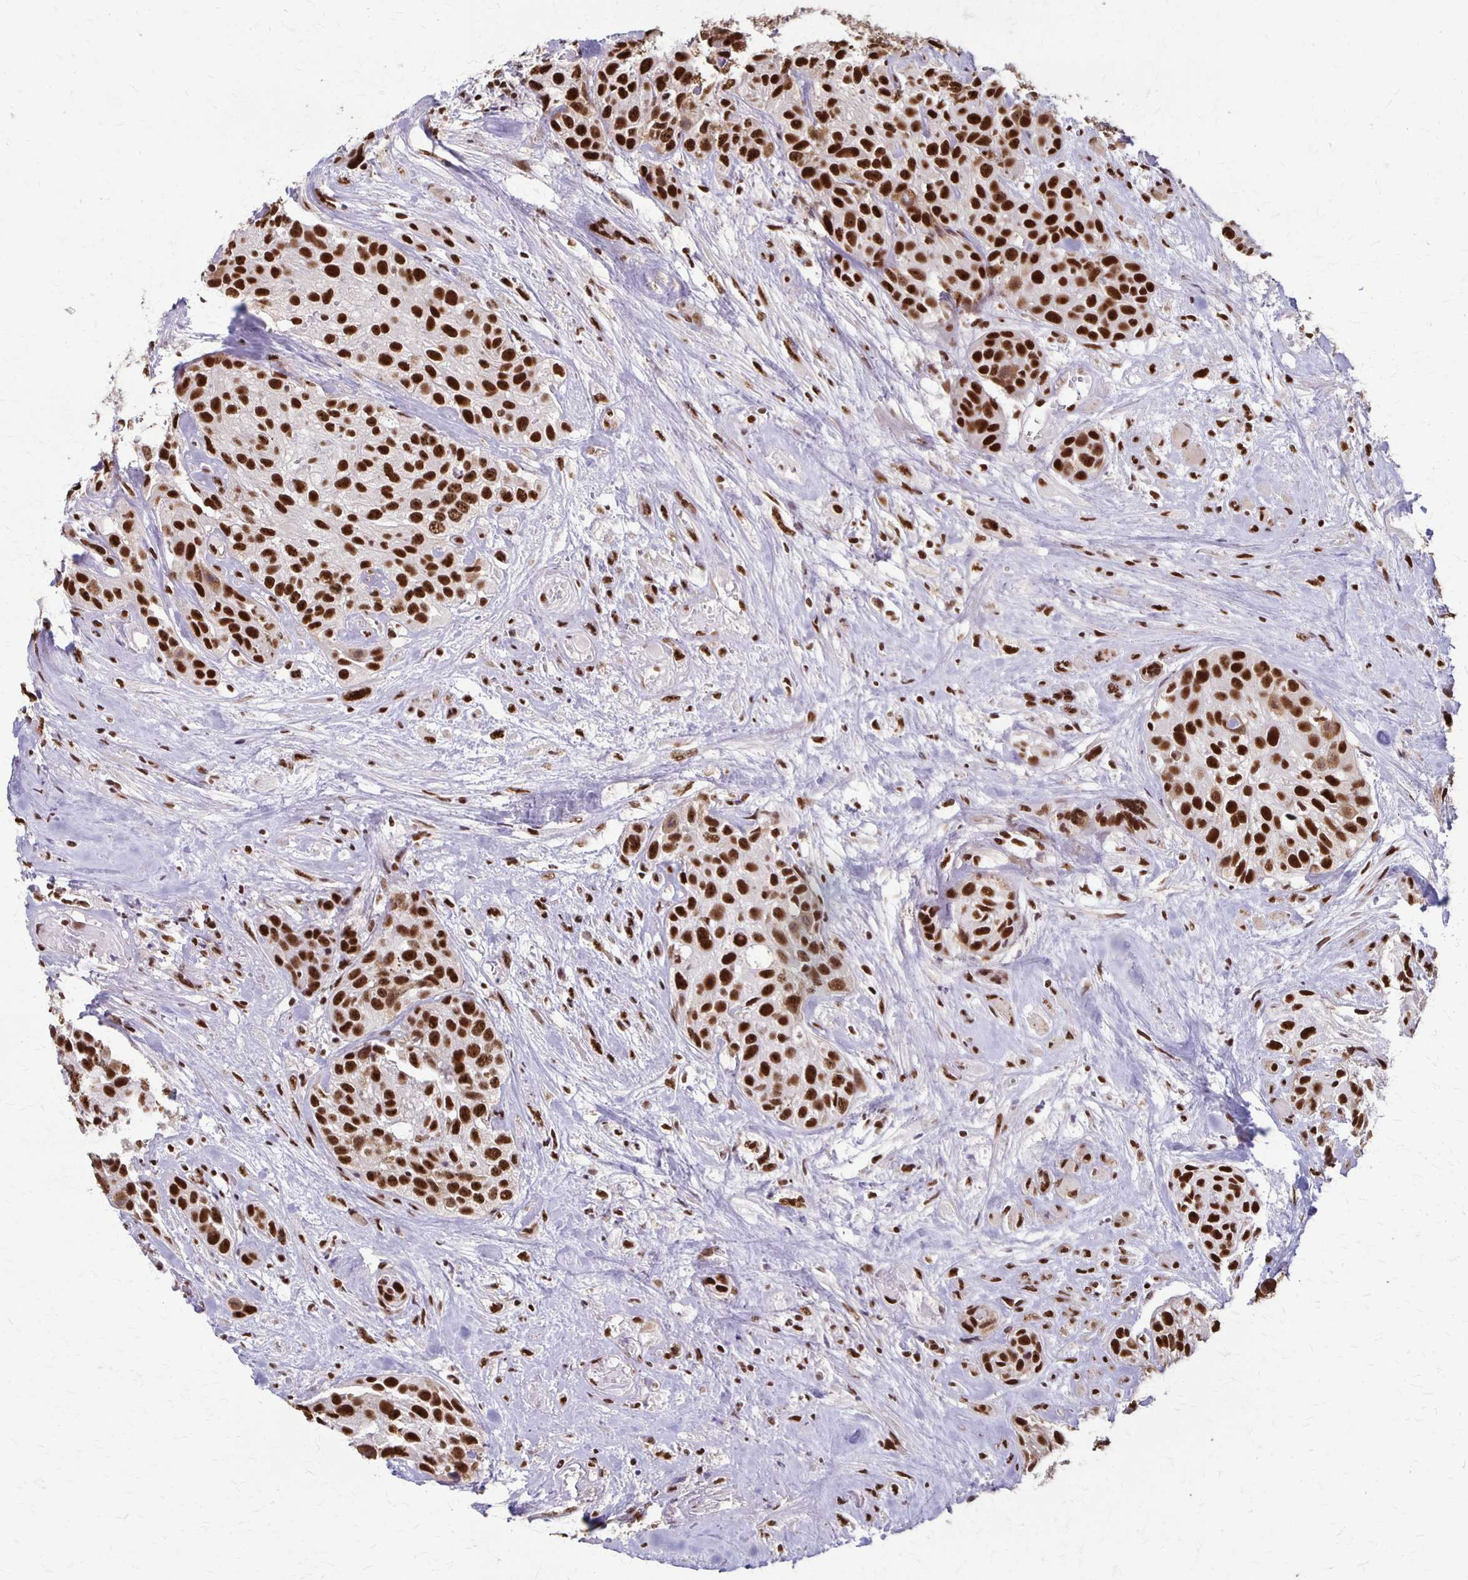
{"staining": {"intensity": "strong", "quantity": ">75%", "location": "nuclear"}, "tissue": "head and neck cancer", "cell_type": "Tumor cells", "image_type": "cancer", "snomed": [{"axis": "morphology", "description": "Squamous cell carcinoma, NOS"}, {"axis": "topography", "description": "Head-Neck"}], "caption": "IHC of human head and neck cancer (squamous cell carcinoma) displays high levels of strong nuclear positivity in about >75% of tumor cells. The protein is stained brown, and the nuclei are stained in blue (DAB IHC with brightfield microscopy, high magnification).", "gene": "XRCC6", "patient": {"sex": "female", "age": 50}}